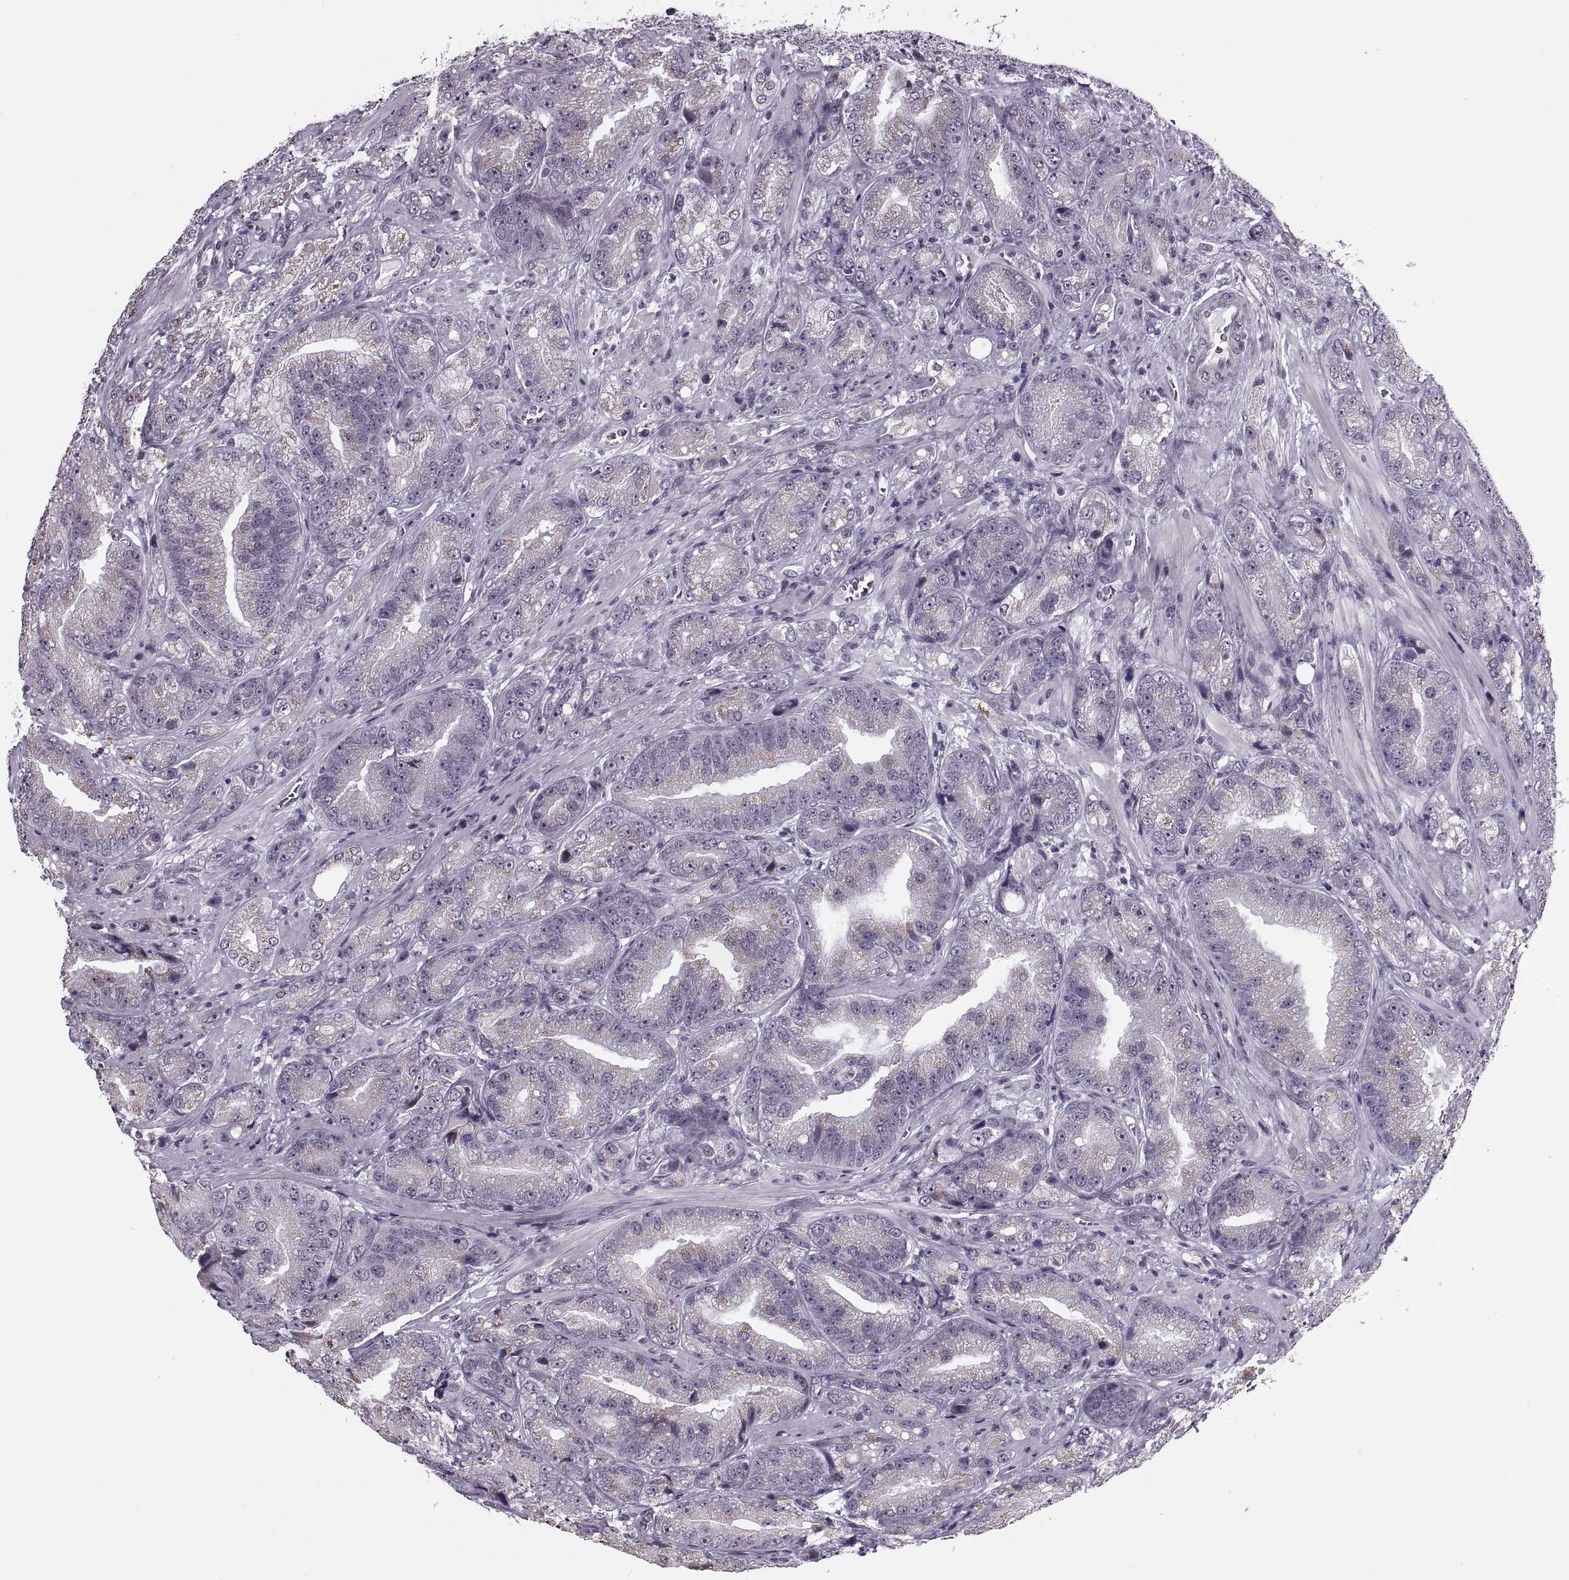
{"staining": {"intensity": "negative", "quantity": "none", "location": "none"}, "tissue": "prostate cancer", "cell_type": "Tumor cells", "image_type": "cancer", "snomed": [{"axis": "morphology", "description": "Adenocarcinoma, NOS"}, {"axis": "topography", "description": "Prostate"}], "caption": "This photomicrograph is of prostate cancer (adenocarcinoma) stained with immunohistochemistry to label a protein in brown with the nuclei are counter-stained blue. There is no positivity in tumor cells.", "gene": "PRSS37", "patient": {"sex": "male", "age": 63}}